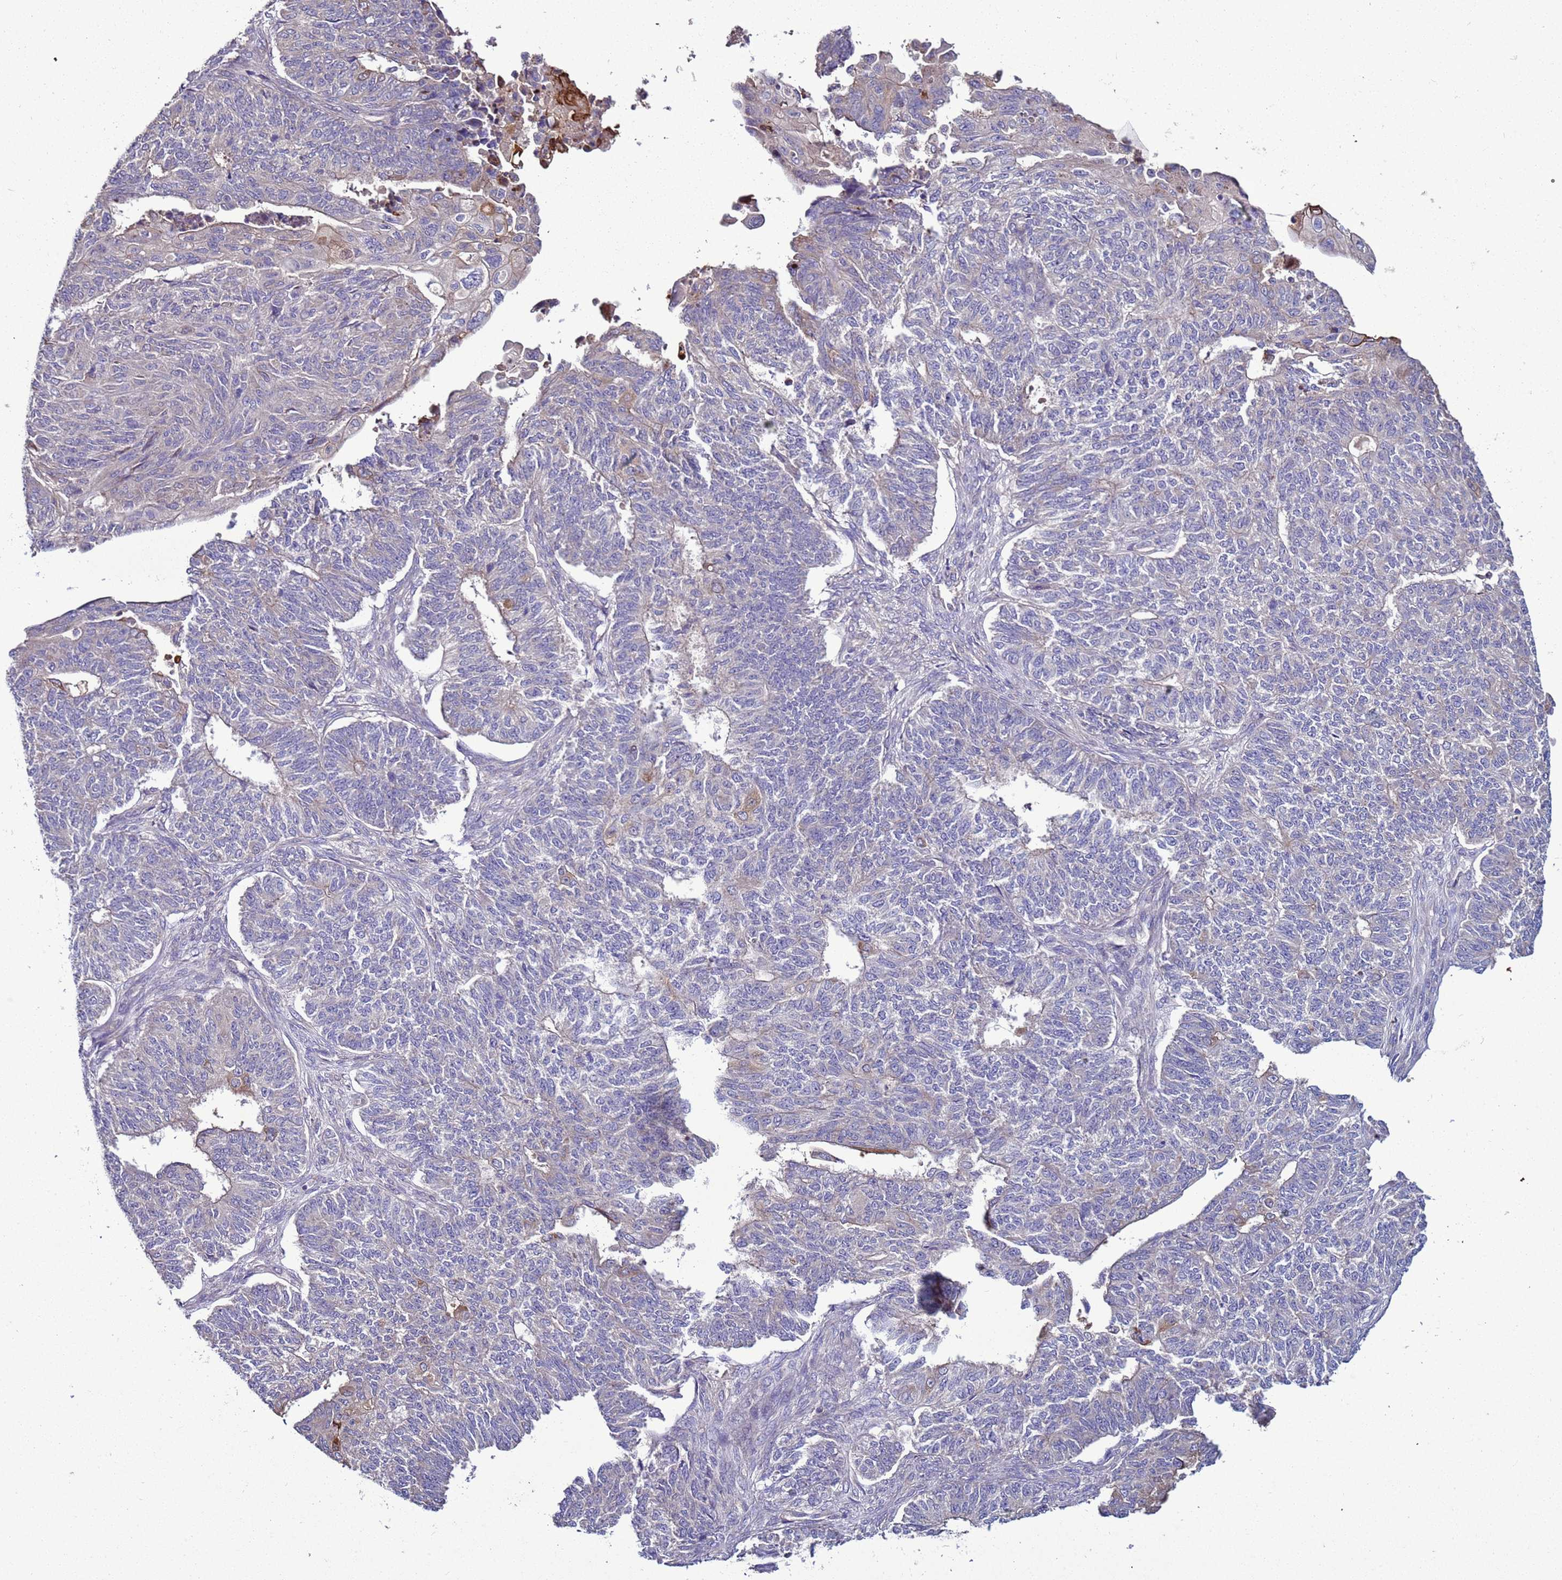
{"staining": {"intensity": "negative", "quantity": "none", "location": "none"}, "tissue": "endometrial cancer", "cell_type": "Tumor cells", "image_type": "cancer", "snomed": [{"axis": "morphology", "description": "Adenocarcinoma, NOS"}, {"axis": "topography", "description": "Endometrium"}], "caption": "IHC image of endometrial cancer (adenocarcinoma) stained for a protein (brown), which displays no expression in tumor cells.", "gene": "RABL2B", "patient": {"sex": "female", "age": 32}}